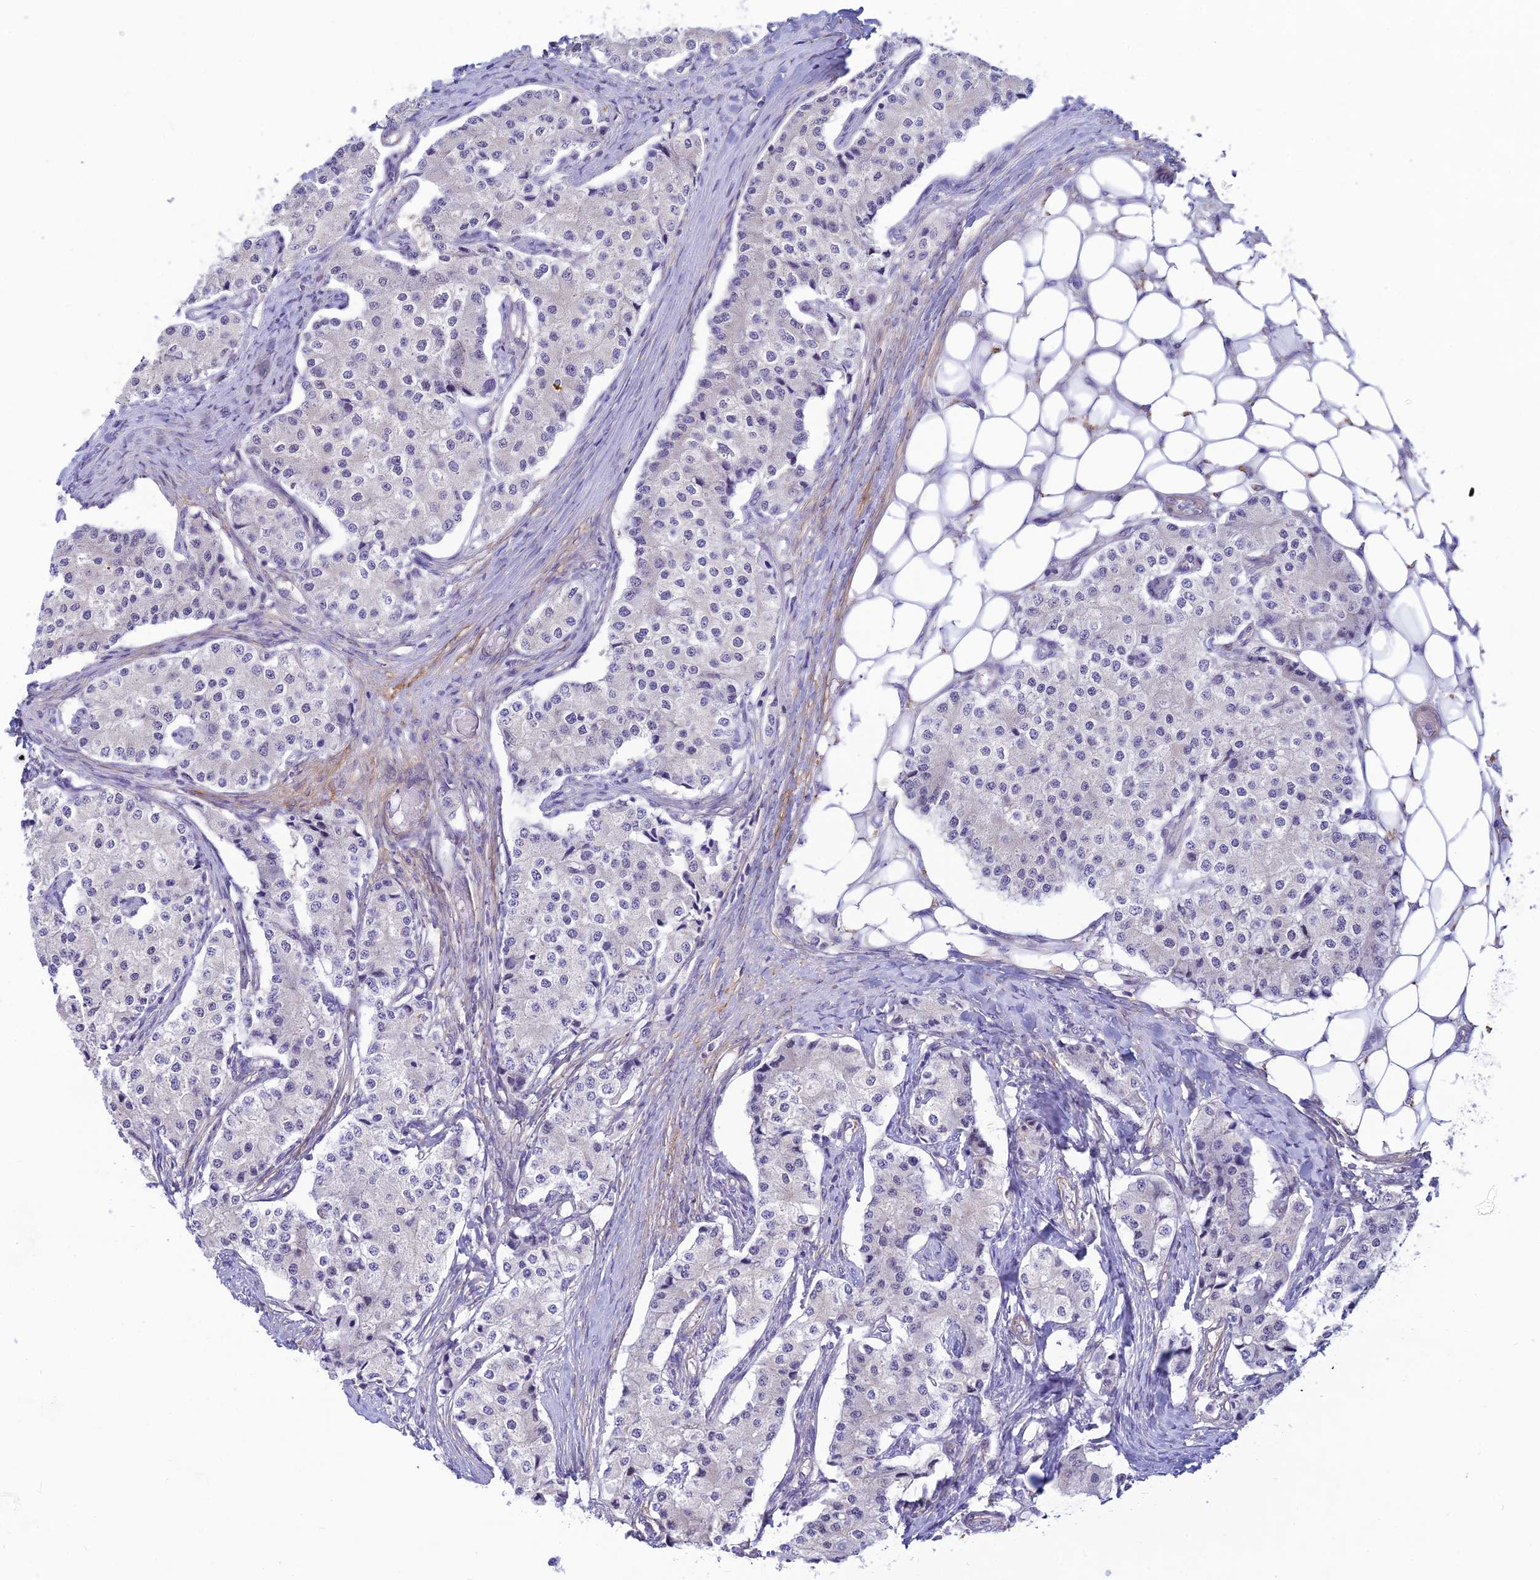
{"staining": {"intensity": "negative", "quantity": "none", "location": "none"}, "tissue": "carcinoid", "cell_type": "Tumor cells", "image_type": "cancer", "snomed": [{"axis": "morphology", "description": "Carcinoid, malignant, NOS"}, {"axis": "topography", "description": "Colon"}], "caption": "High magnification brightfield microscopy of carcinoid stained with DAB (brown) and counterstained with hematoxylin (blue): tumor cells show no significant positivity.", "gene": "FBXW4", "patient": {"sex": "female", "age": 52}}